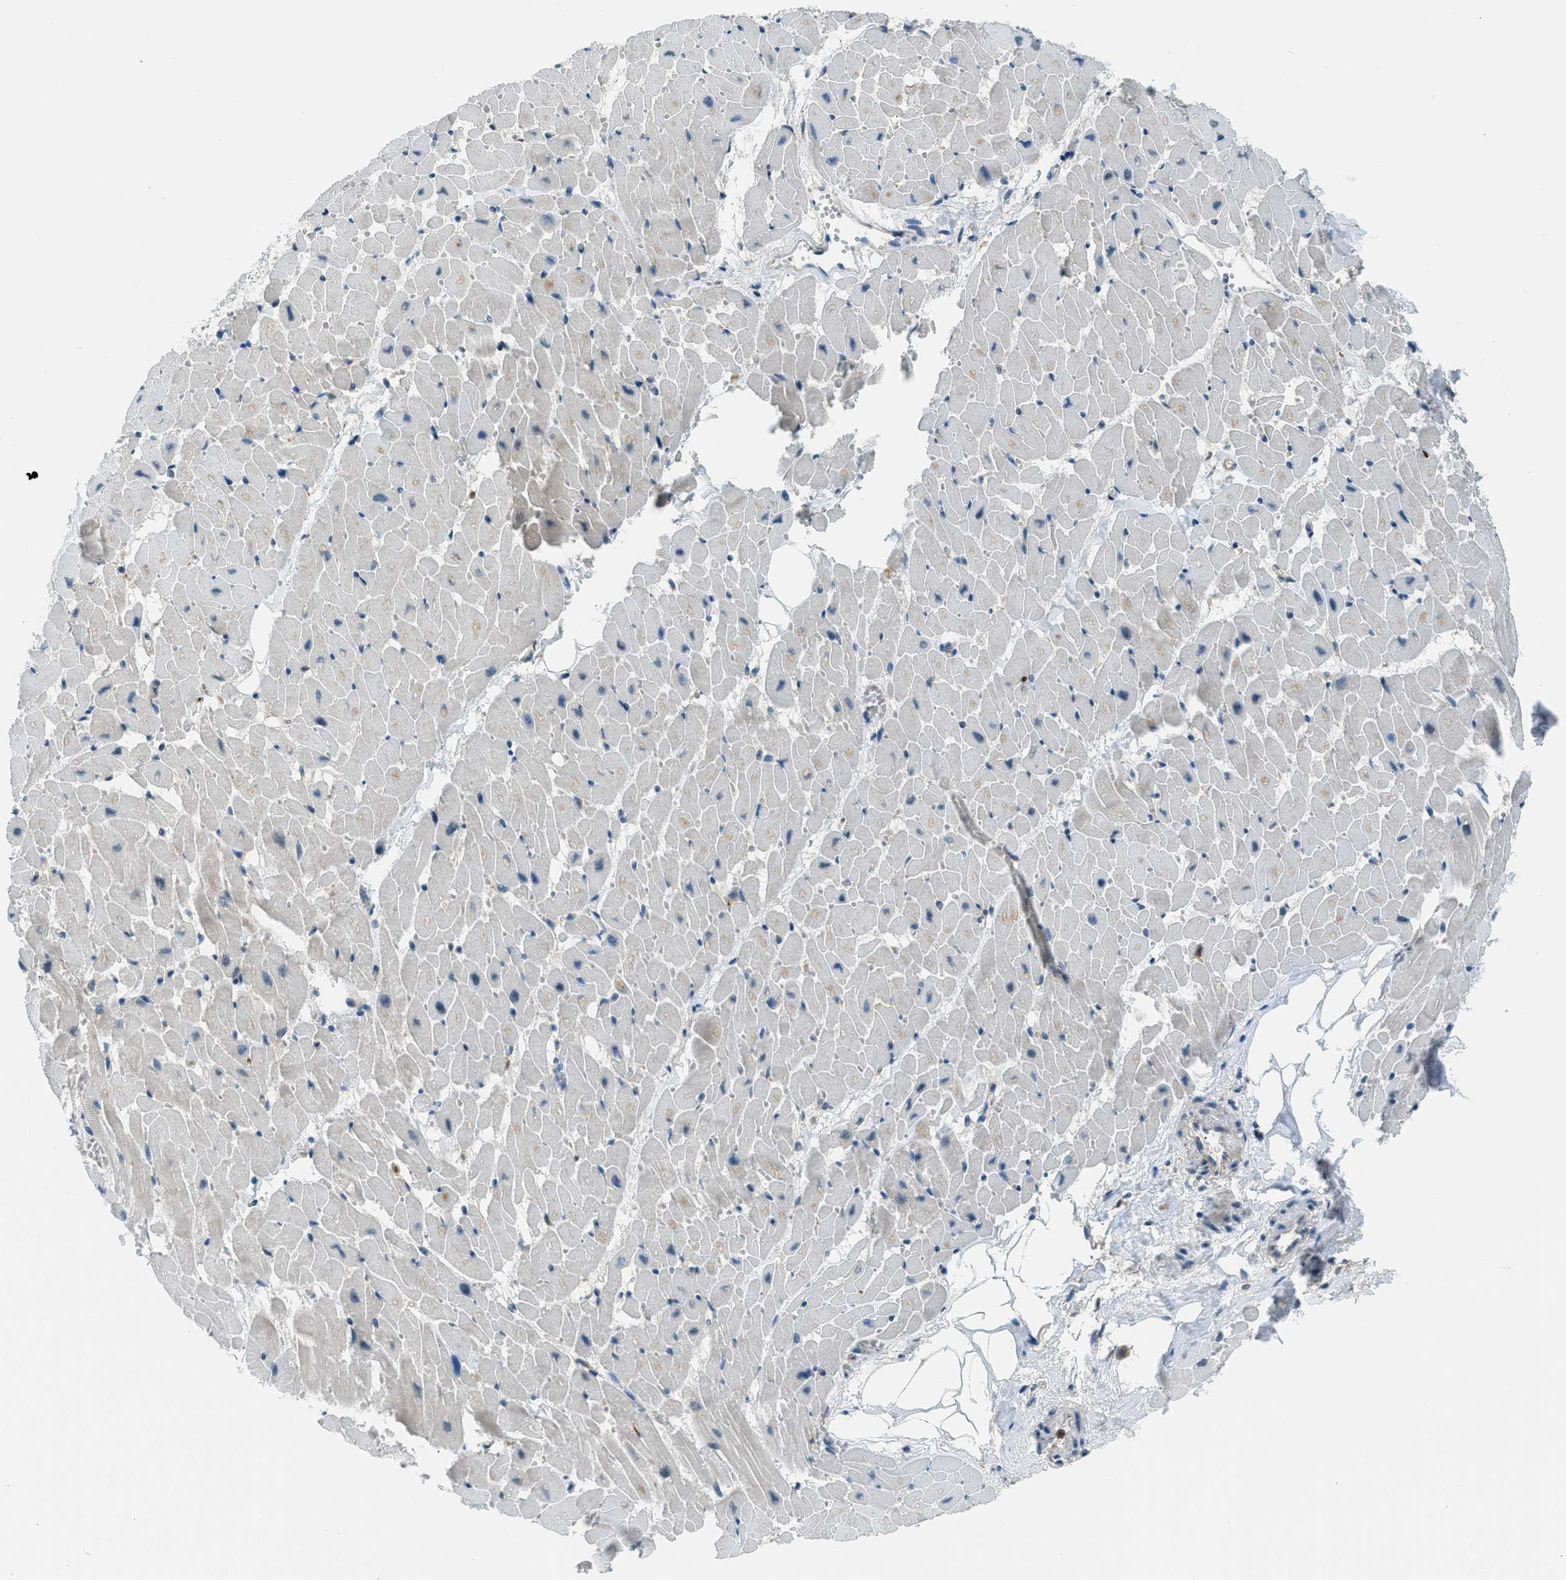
{"staining": {"intensity": "negative", "quantity": "none", "location": "none"}, "tissue": "heart muscle", "cell_type": "Cardiomyocytes", "image_type": "normal", "snomed": [{"axis": "morphology", "description": "Normal tissue, NOS"}, {"axis": "topography", "description": "Heart"}], "caption": "Protein analysis of normal heart muscle shows no significant staining in cardiomyocytes. (DAB immunohistochemistry (IHC), high magnification).", "gene": "EDARADD", "patient": {"sex": "female", "age": 19}}